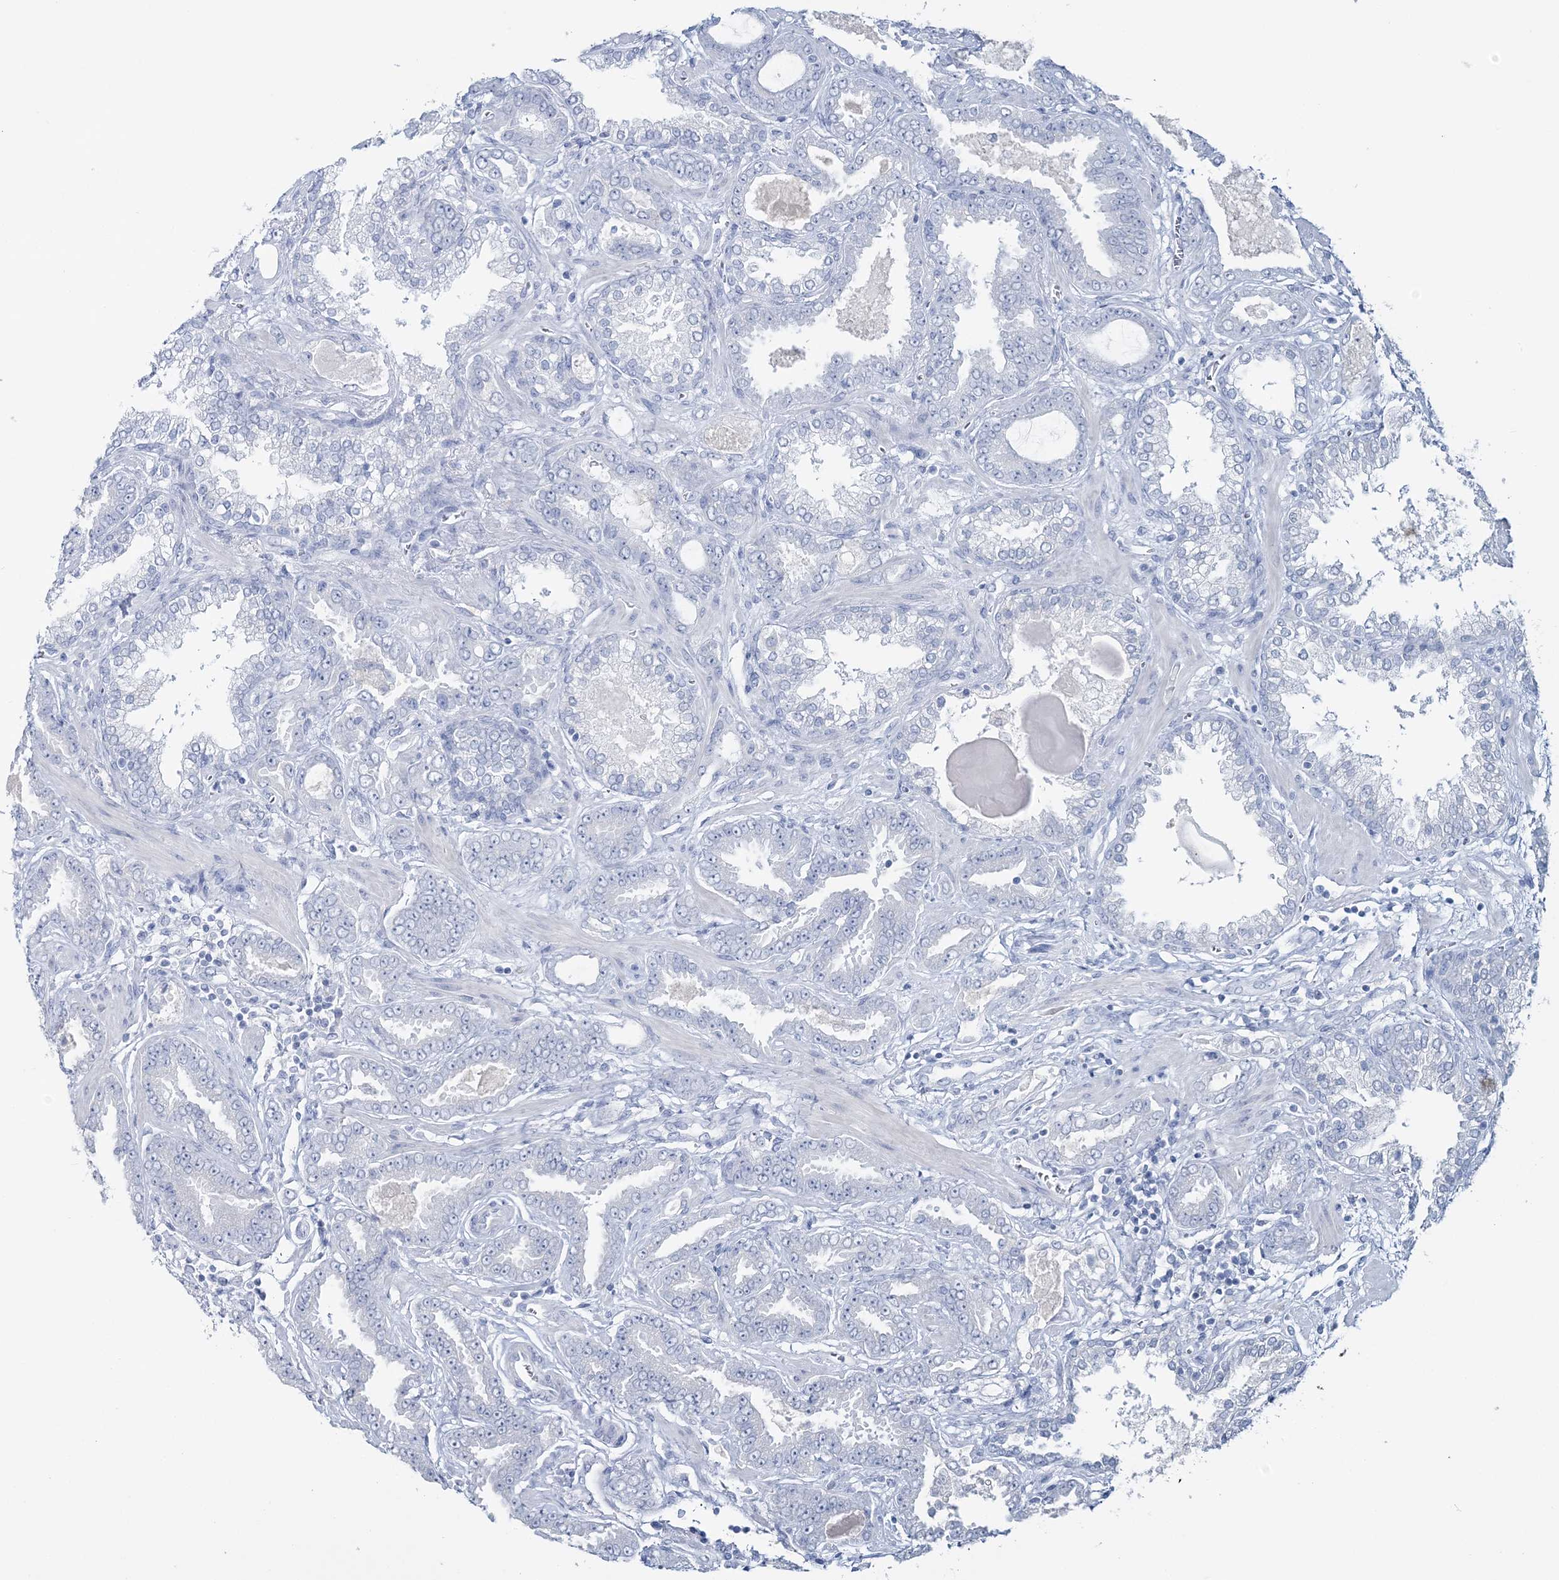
{"staining": {"intensity": "negative", "quantity": "none", "location": "none"}, "tissue": "prostate cancer", "cell_type": "Tumor cells", "image_type": "cancer", "snomed": [{"axis": "morphology", "description": "Adenocarcinoma, Low grade"}, {"axis": "topography", "description": "Prostate"}], "caption": "The IHC histopathology image has no significant expression in tumor cells of prostate cancer (adenocarcinoma (low-grade)) tissue.", "gene": "CYP3A4", "patient": {"sex": "male", "age": 60}}